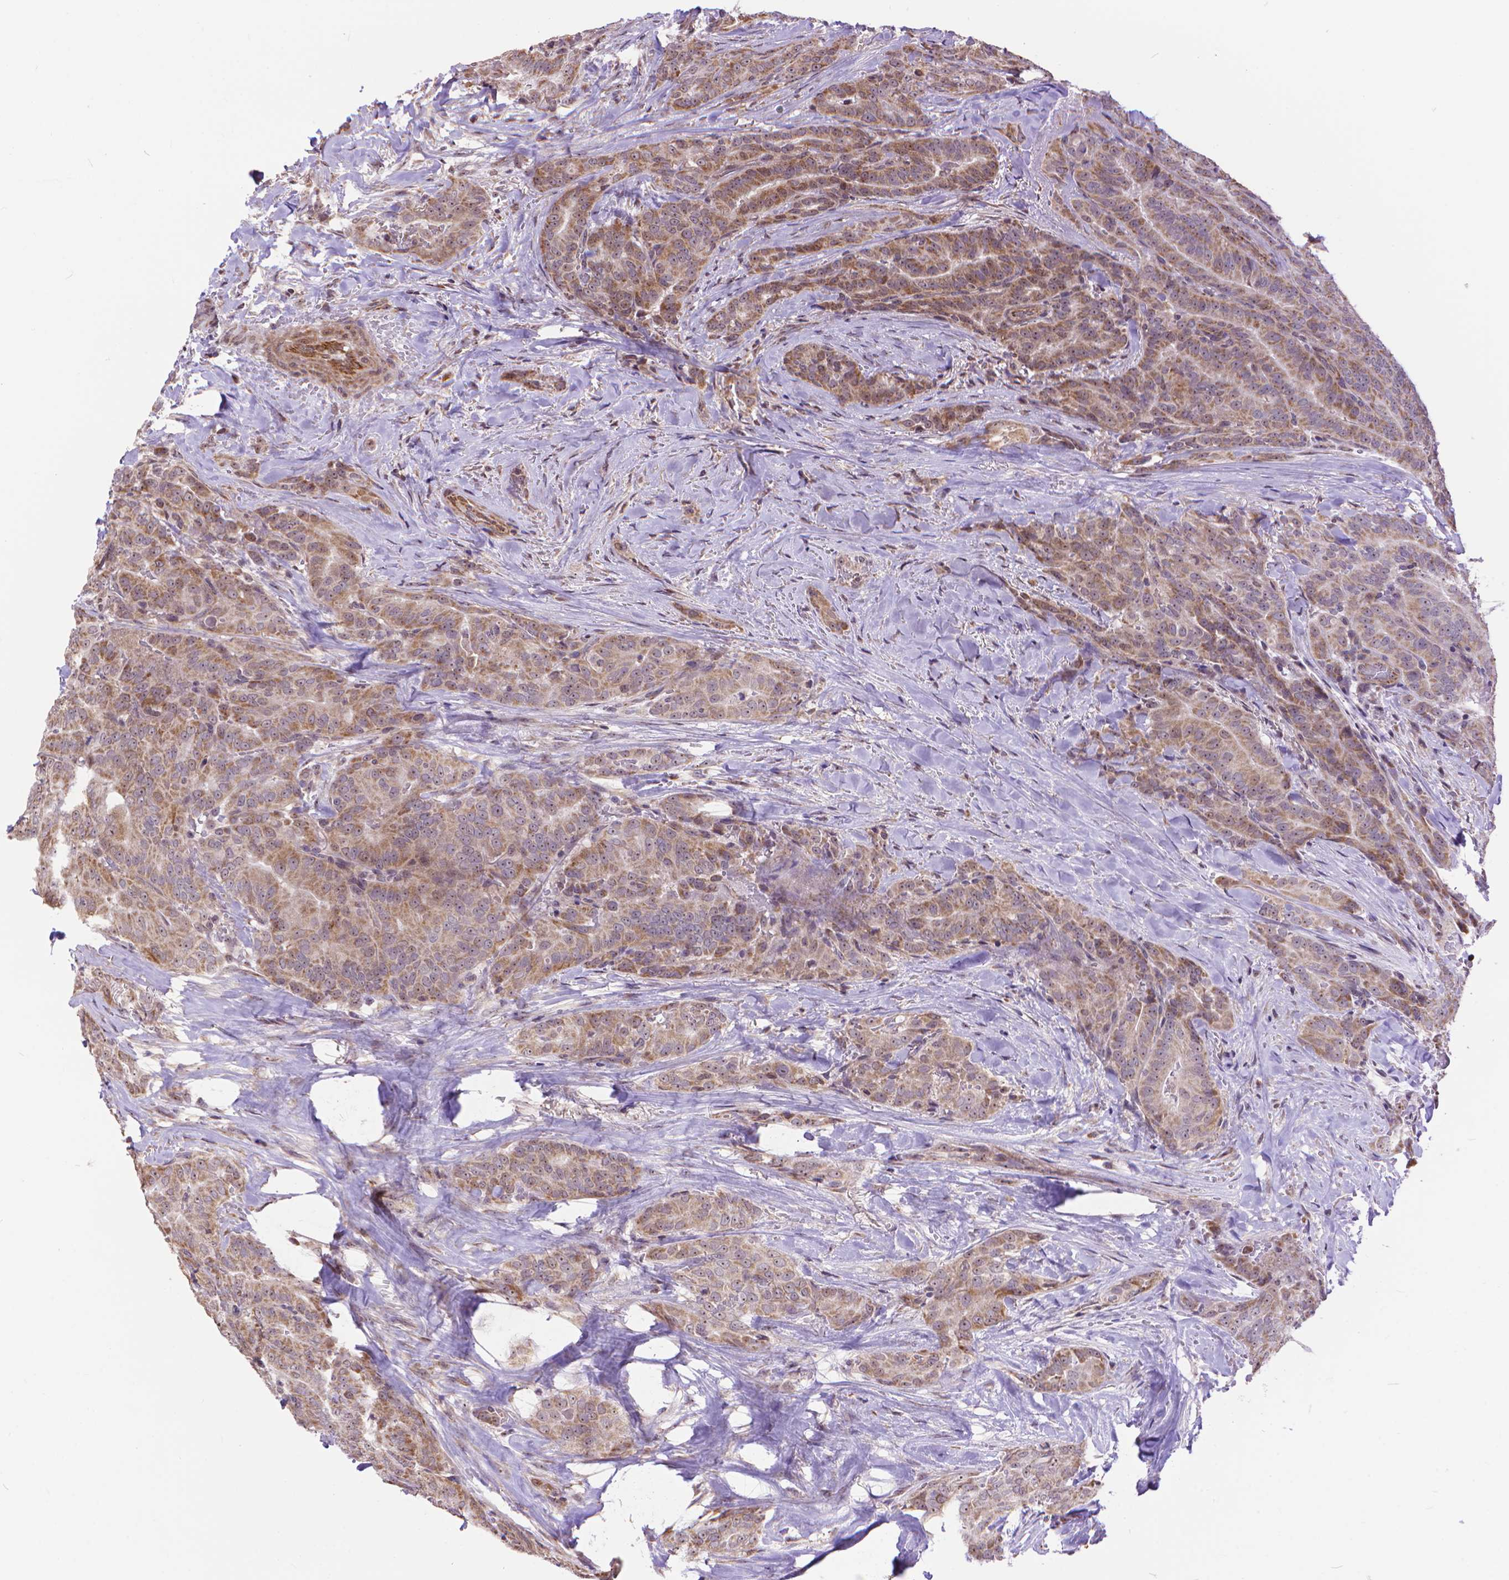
{"staining": {"intensity": "moderate", "quantity": ">75%", "location": "cytoplasmic/membranous"}, "tissue": "thyroid cancer", "cell_type": "Tumor cells", "image_type": "cancer", "snomed": [{"axis": "morphology", "description": "Papillary adenocarcinoma, NOS"}, {"axis": "topography", "description": "Thyroid gland"}], "caption": "A brown stain labels moderate cytoplasmic/membranous staining of a protein in papillary adenocarcinoma (thyroid) tumor cells.", "gene": "TMEM135", "patient": {"sex": "male", "age": 61}}